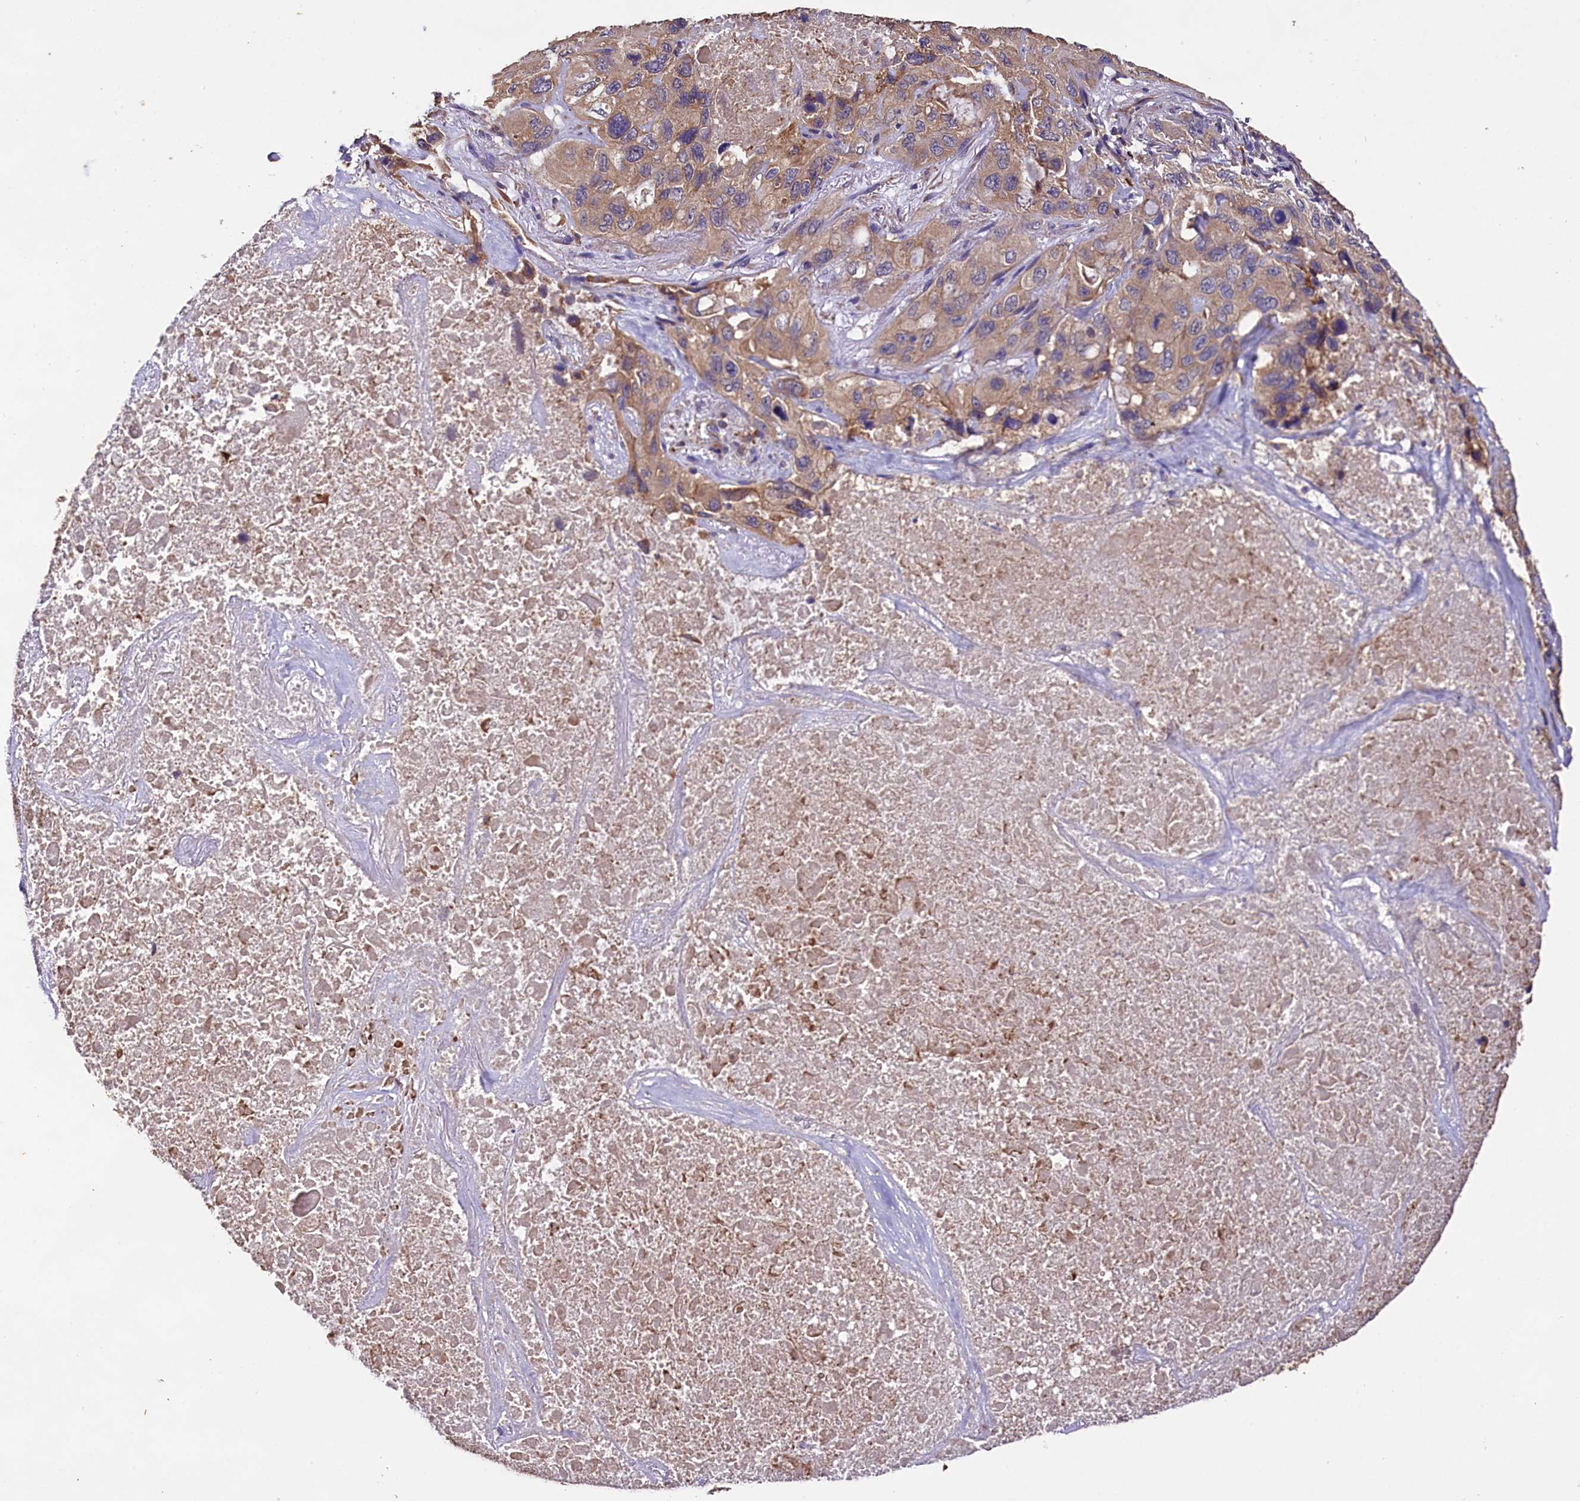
{"staining": {"intensity": "moderate", "quantity": ">75%", "location": "cytoplasmic/membranous"}, "tissue": "lung cancer", "cell_type": "Tumor cells", "image_type": "cancer", "snomed": [{"axis": "morphology", "description": "Squamous cell carcinoma, NOS"}, {"axis": "topography", "description": "Lung"}], "caption": "Human lung squamous cell carcinoma stained with a protein marker shows moderate staining in tumor cells.", "gene": "ENKD1", "patient": {"sex": "female", "age": 73}}